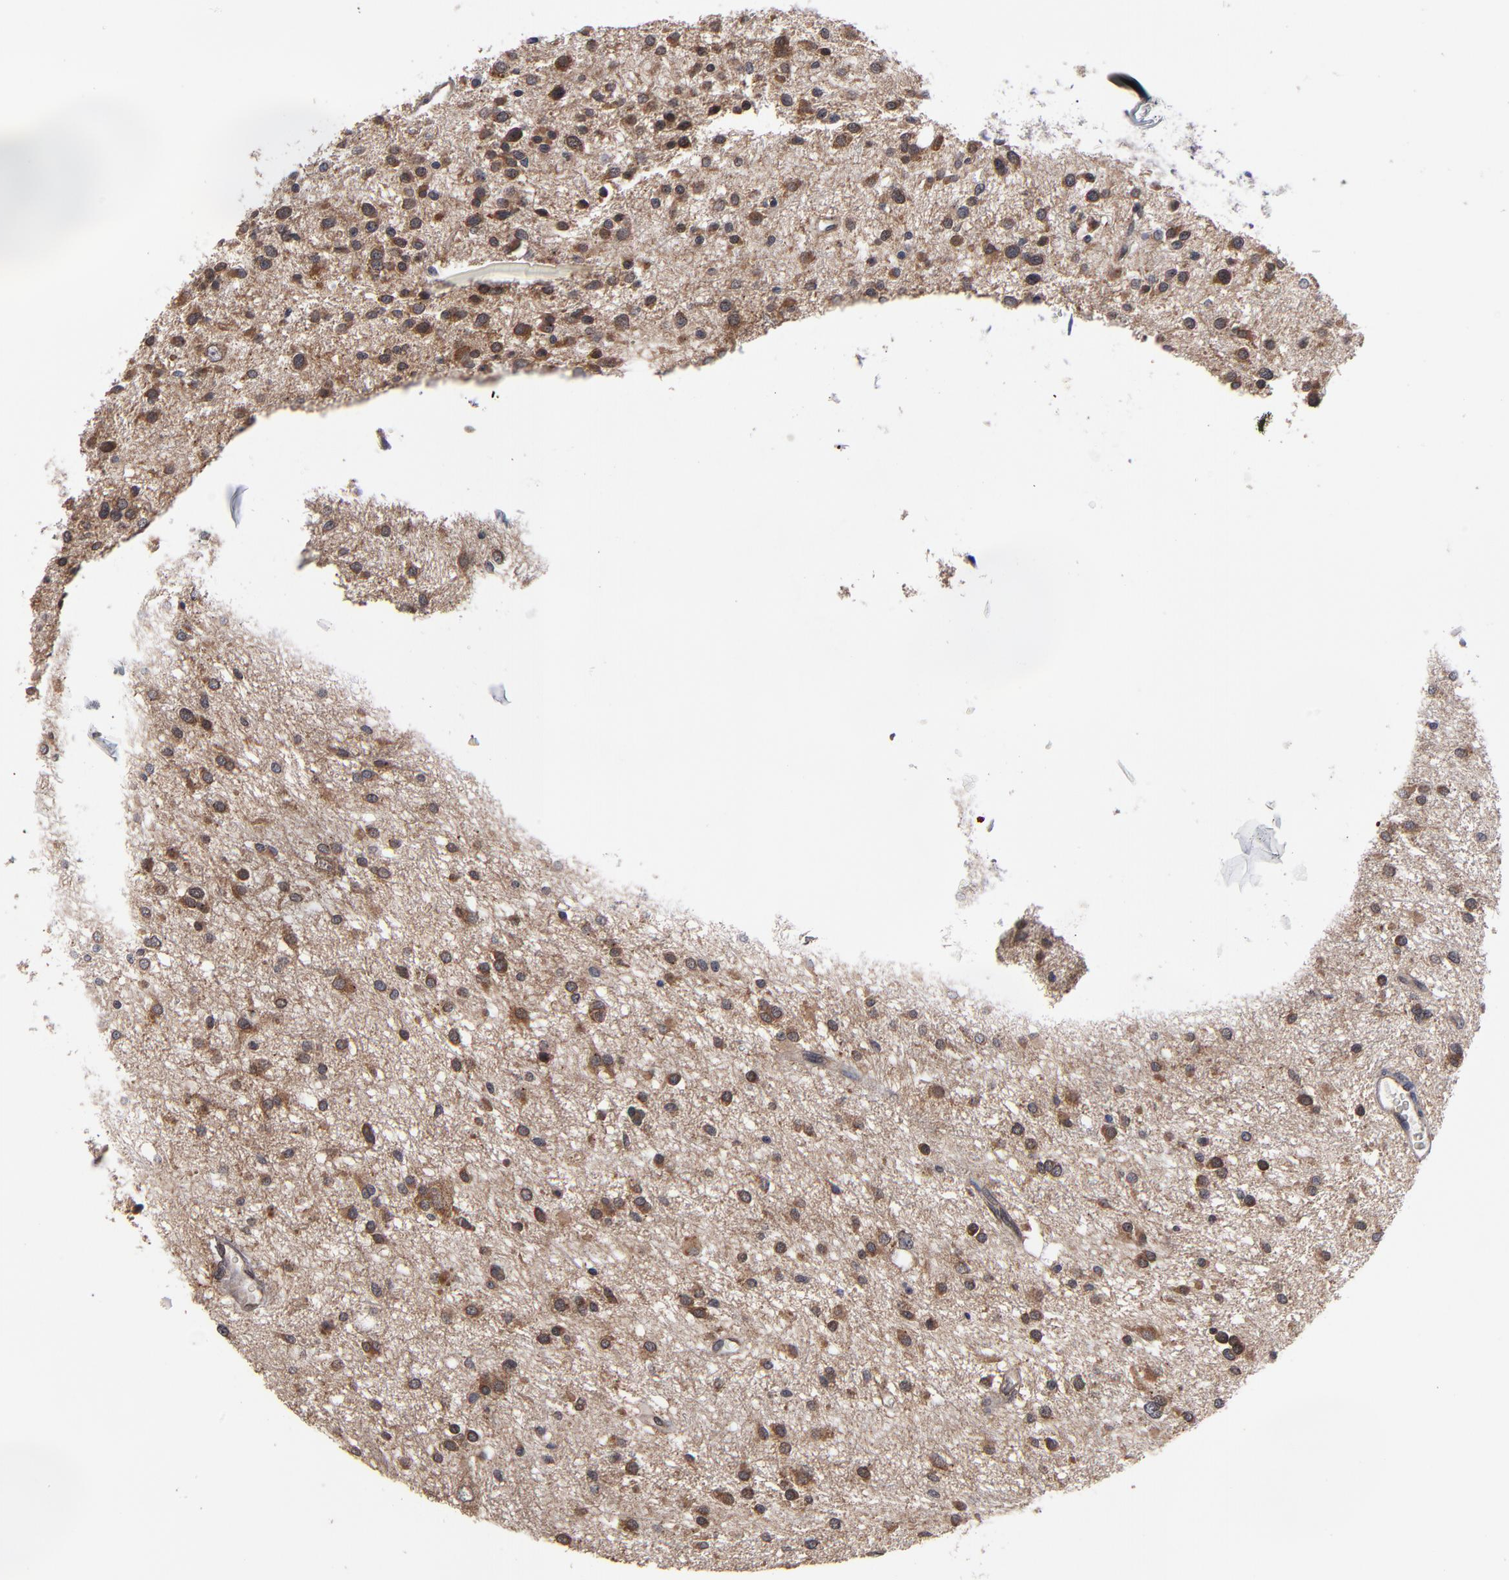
{"staining": {"intensity": "moderate", "quantity": "25%-75%", "location": "cytoplasmic/membranous"}, "tissue": "glioma", "cell_type": "Tumor cells", "image_type": "cancer", "snomed": [{"axis": "morphology", "description": "Glioma, malignant, Low grade"}, {"axis": "topography", "description": "Brain"}], "caption": "Glioma tissue exhibits moderate cytoplasmic/membranous positivity in about 25%-75% of tumor cells", "gene": "ALG13", "patient": {"sex": "female", "age": 36}}